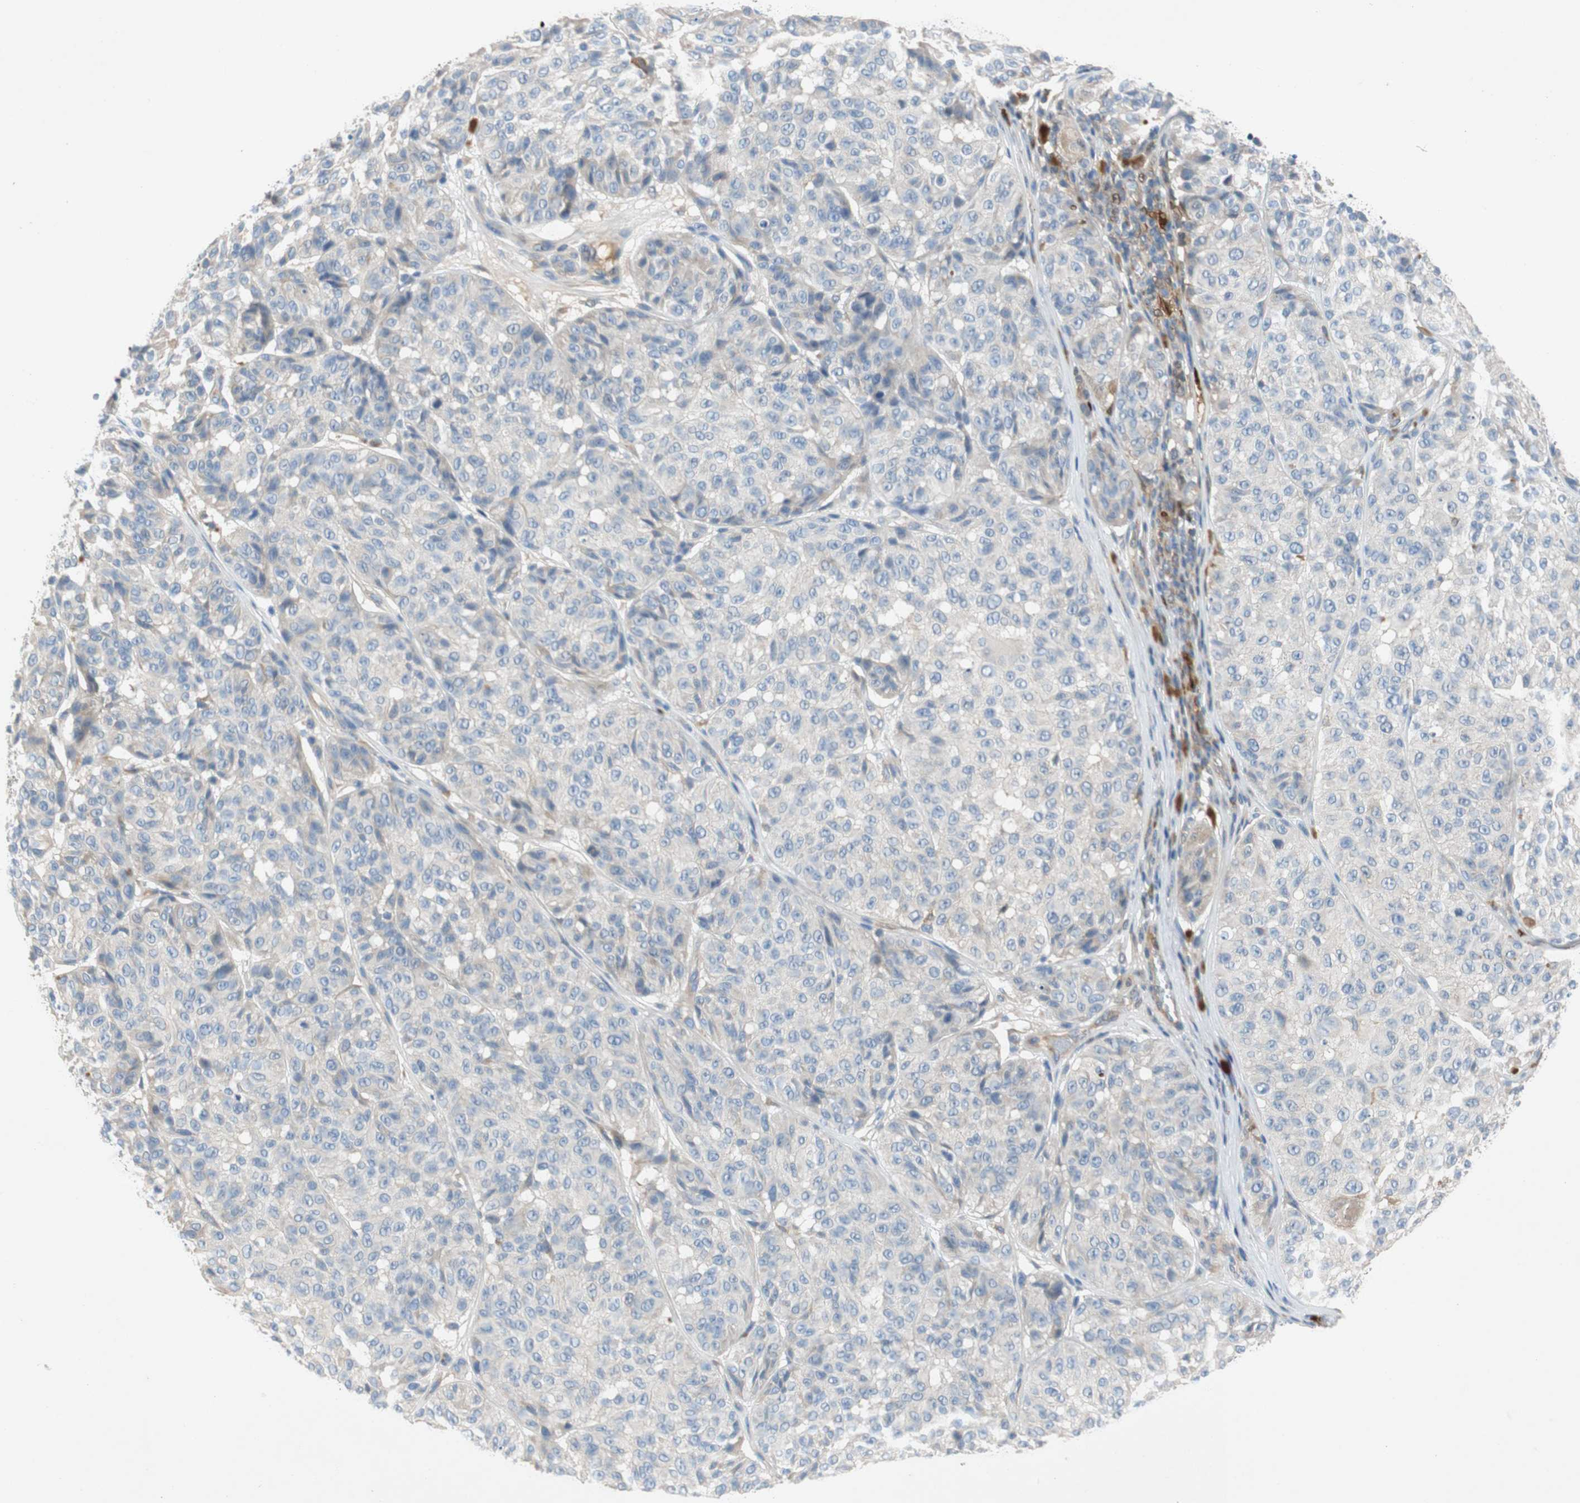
{"staining": {"intensity": "negative", "quantity": "none", "location": "none"}, "tissue": "melanoma", "cell_type": "Tumor cells", "image_type": "cancer", "snomed": [{"axis": "morphology", "description": "Malignant melanoma, NOS"}, {"axis": "topography", "description": "Skin"}], "caption": "Immunohistochemistry photomicrograph of human malignant melanoma stained for a protein (brown), which shows no expression in tumor cells.", "gene": "RELB", "patient": {"sex": "female", "age": 46}}